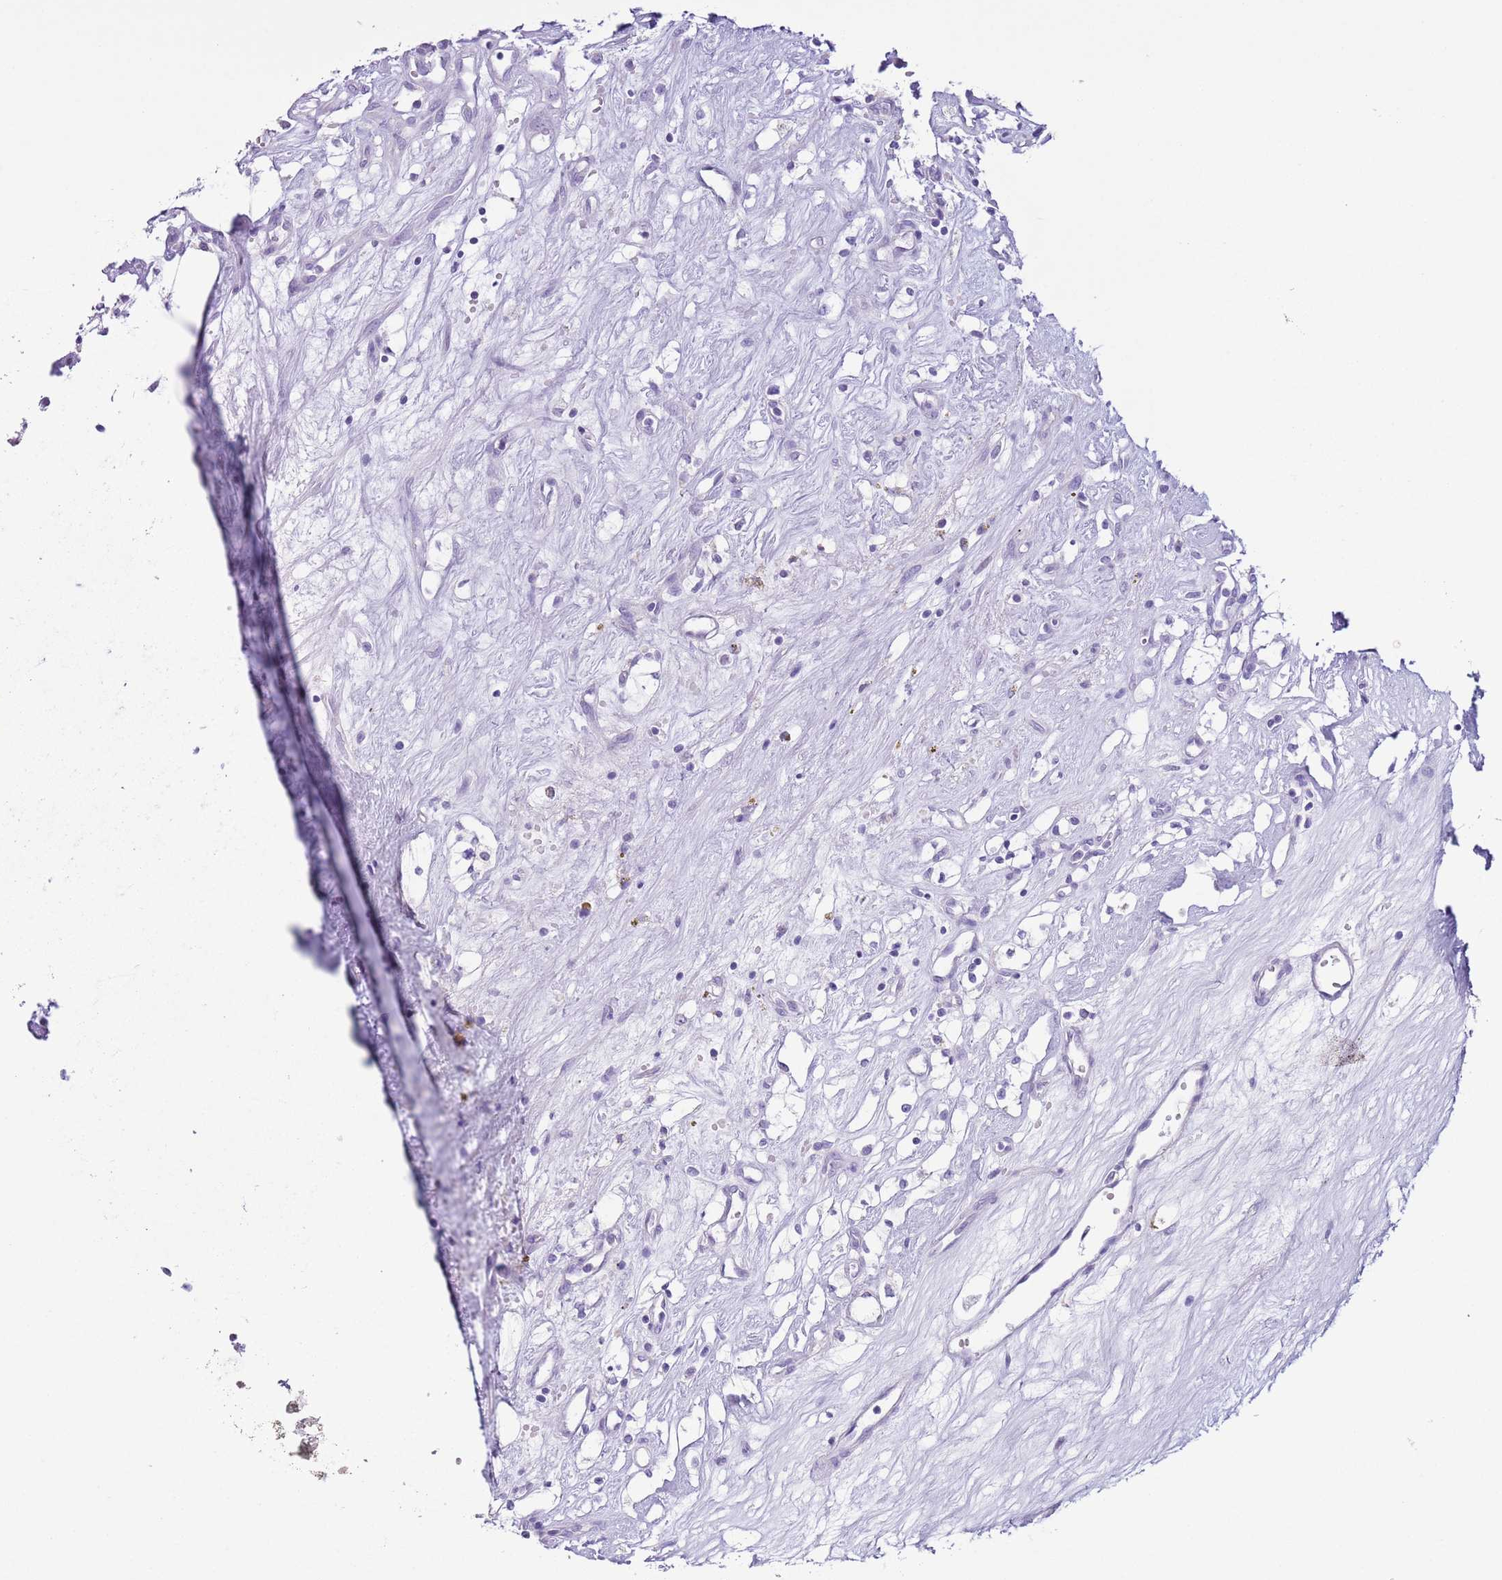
{"staining": {"intensity": "negative", "quantity": "none", "location": "none"}, "tissue": "renal cancer", "cell_type": "Tumor cells", "image_type": "cancer", "snomed": [{"axis": "morphology", "description": "Adenocarcinoma, NOS"}, {"axis": "topography", "description": "Kidney"}], "caption": "Histopathology image shows no significant protein staining in tumor cells of renal adenocarcinoma.", "gene": "ZNF697", "patient": {"sex": "male", "age": 59}}